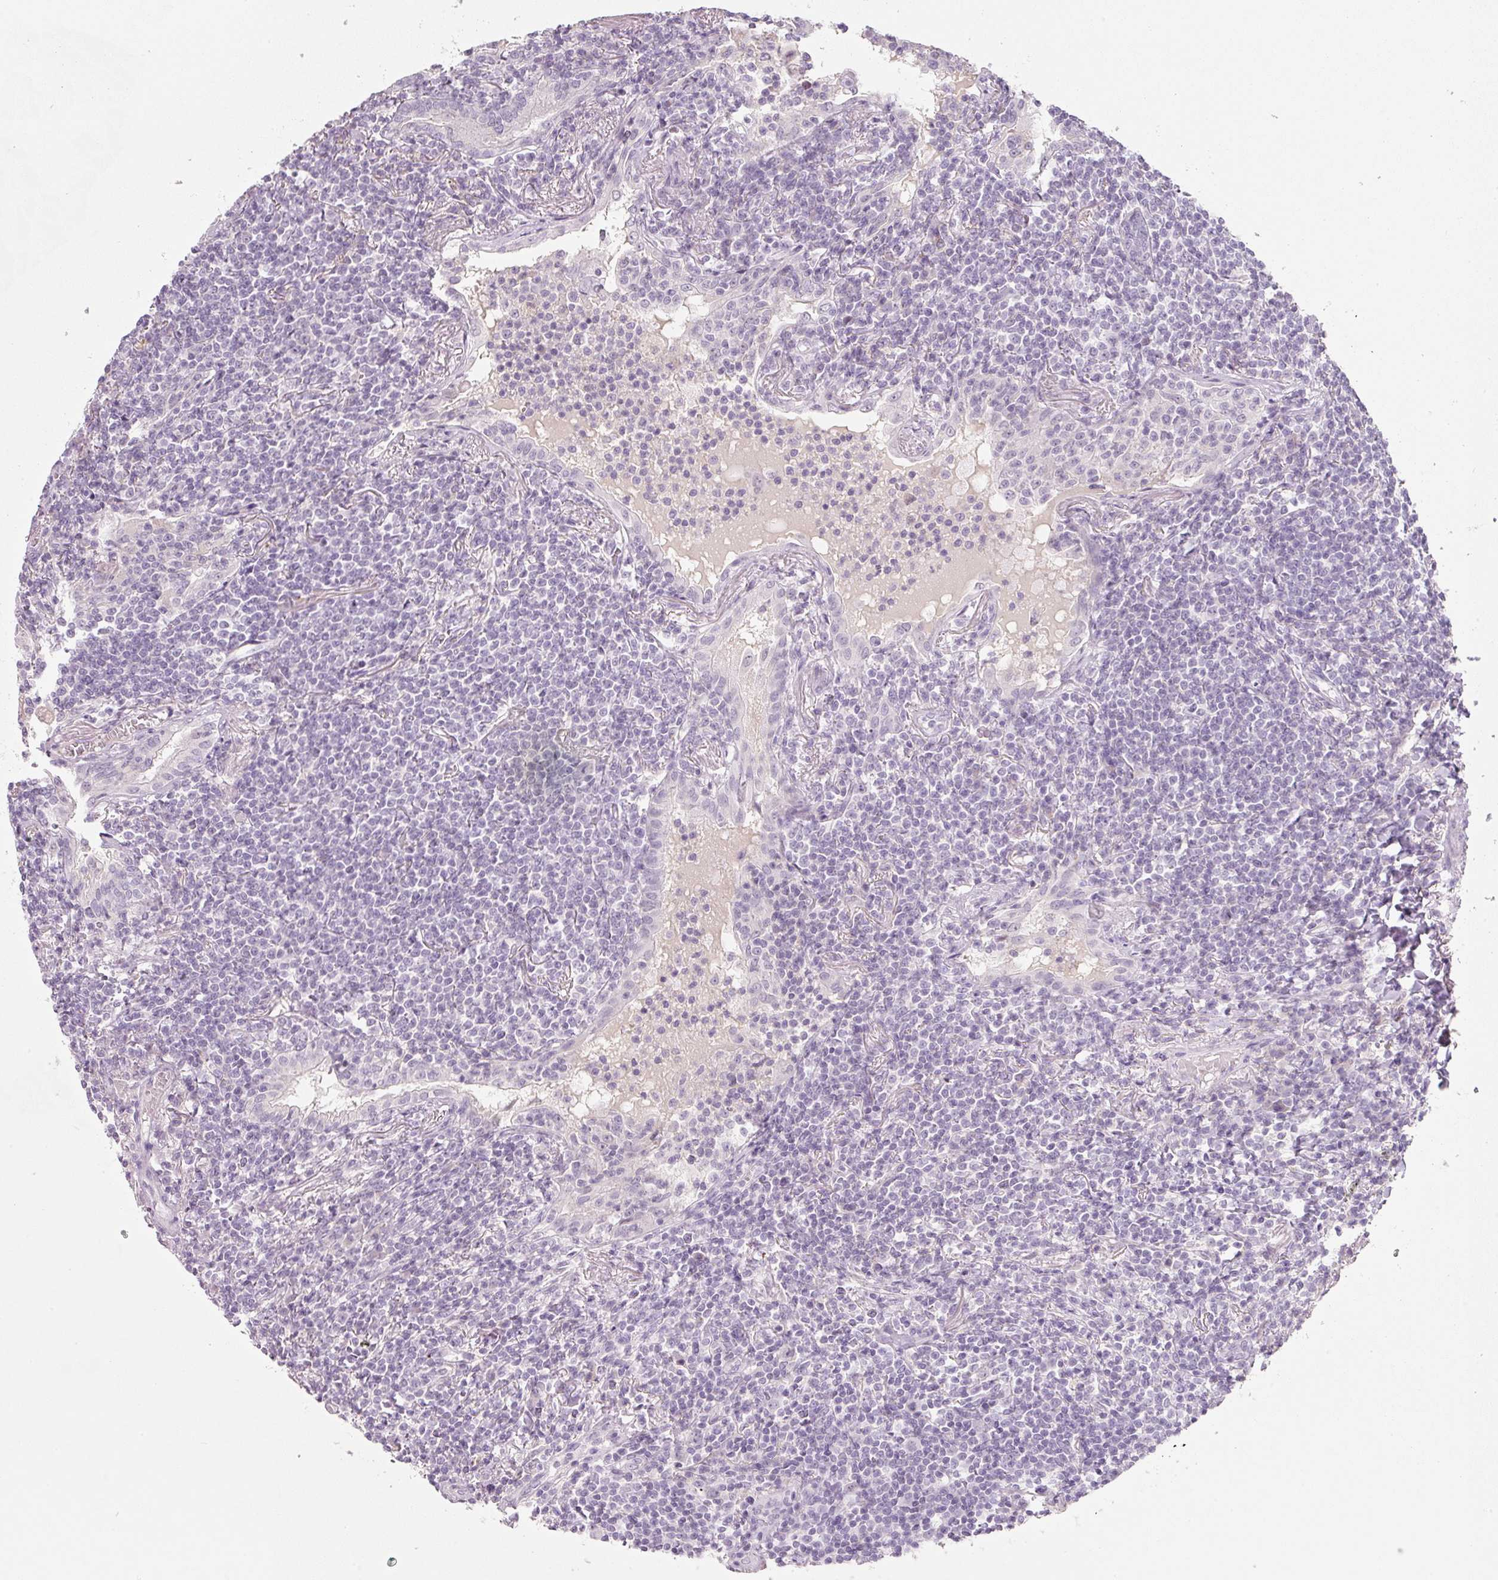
{"staining": {"intensity": "negative", "quantity": "none", "location": "none"}, "tissue": "lymphoma", "cell_type": "Tumor cells", "image_type": "cancer", "snomed": [{"axis": "morphology", "description": "Malignant lymphoma, non-Hodgkin's type, Low grade"}, {"axis": "topography", "description": "Lung"}], "caption": "A high-resolution image shows IHC staining of malignant lymphoma, non-Hodgkin's type (low-grade), which exhibits no significant staining in tumor cells.", "gene": "ENSG00000206549", "patient": {"sex": "female", "age": 71}}